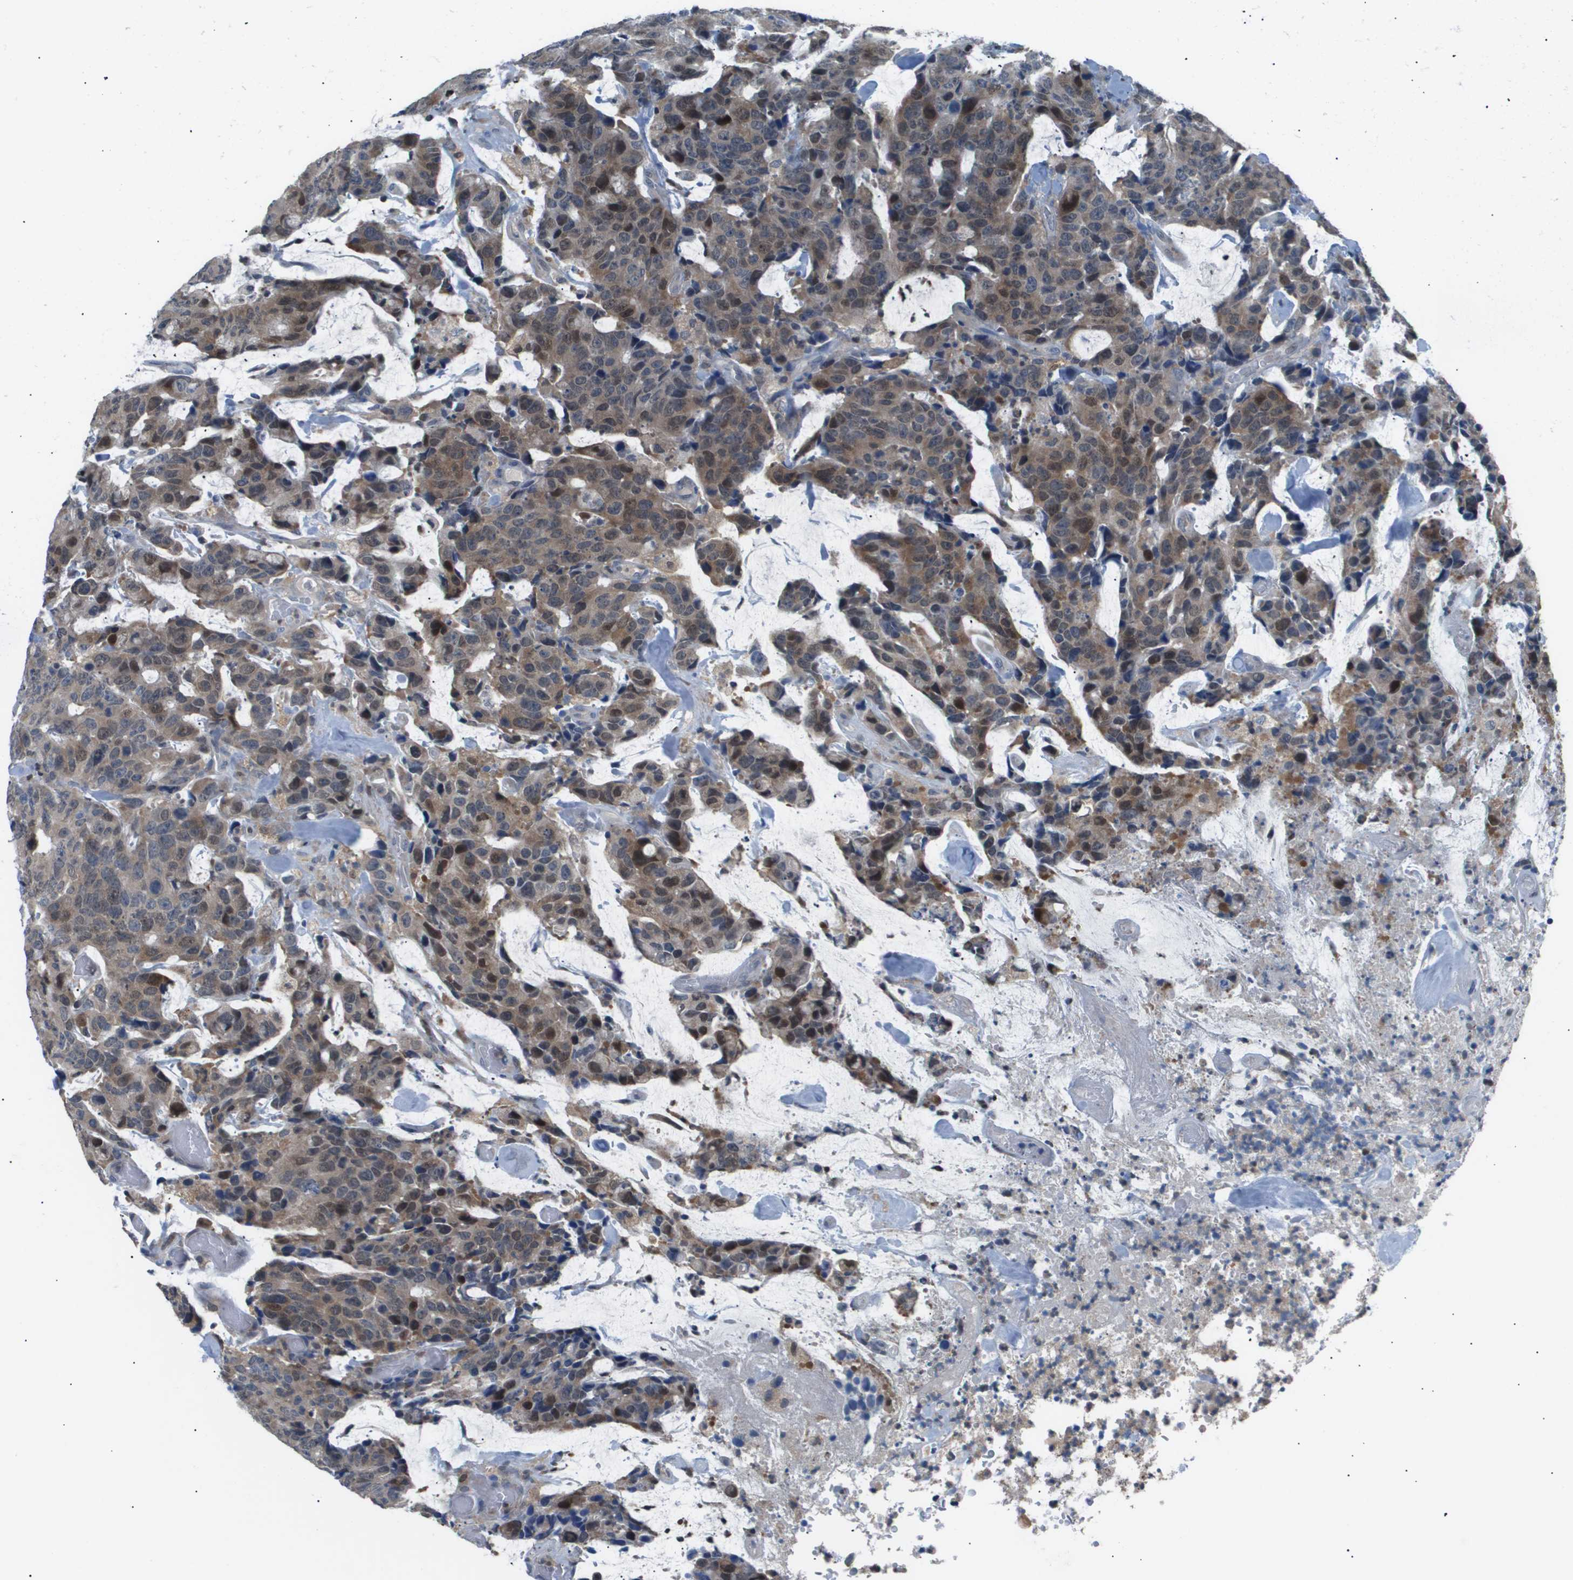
{"staining": {"intensity": "moderate", "quantity": "25%-75%", "location": "cytoplasmic/membranous,nuclear"}, "tissue": "colorectal cancer", "cell_type": "Tumor cells", "image_type": "cancer", "snomed": [{"axis": "morphology", "description": "Adenocarcinoma, NOS"}, {"axis": "topography", "description": "Colon"}], "caption": "An immunohistochemistry (IHC) histopathology image of neoplastic tissue is shown. Protein staining in brown labels moderate cytoplasmic/membranous and nuclear positivity in colorectal cancer within tumor cells.", "gene": "AKR1A1", "patient": {"sex": "female", "age": 86}}